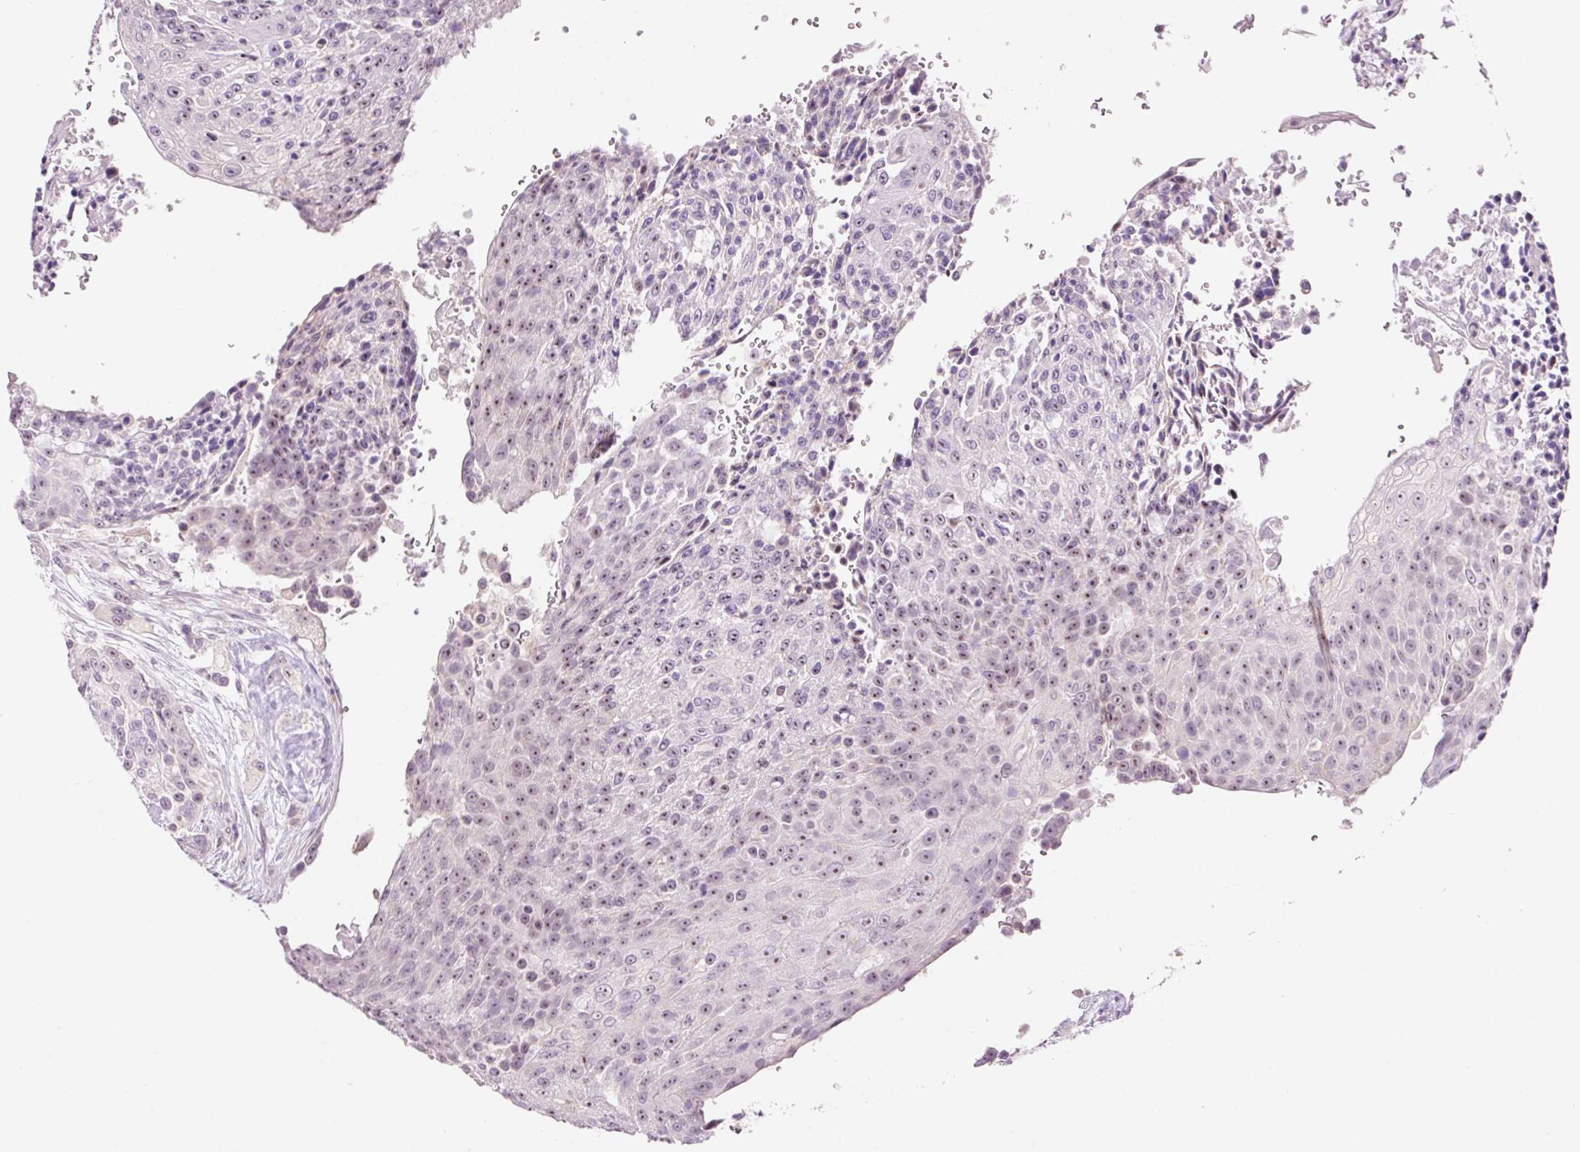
{"staining": {"intensity": "moderate", "quantity": "<25%", "location": "nuclear"}, "tissue": "urothelial cancer", "cell_type": "Tumor cells", "image_type": "cancer", "snomed": [{"axis": "morphology", "description": "Urothelial carcinoma, High grade"}, {"axis": "topography", "description": "Urinary bladder"}], "caption": "Tumor cells reveal moderate nuclear staining in approximately <25% of cells in urothelial carcinoma (high-grade). (DAB (3,3'-diaminobenzidine) = brown stain, brightfield microscopy at high magnification).", "gene": "GCG", "patient": {"sex": "female", "age": 63}}